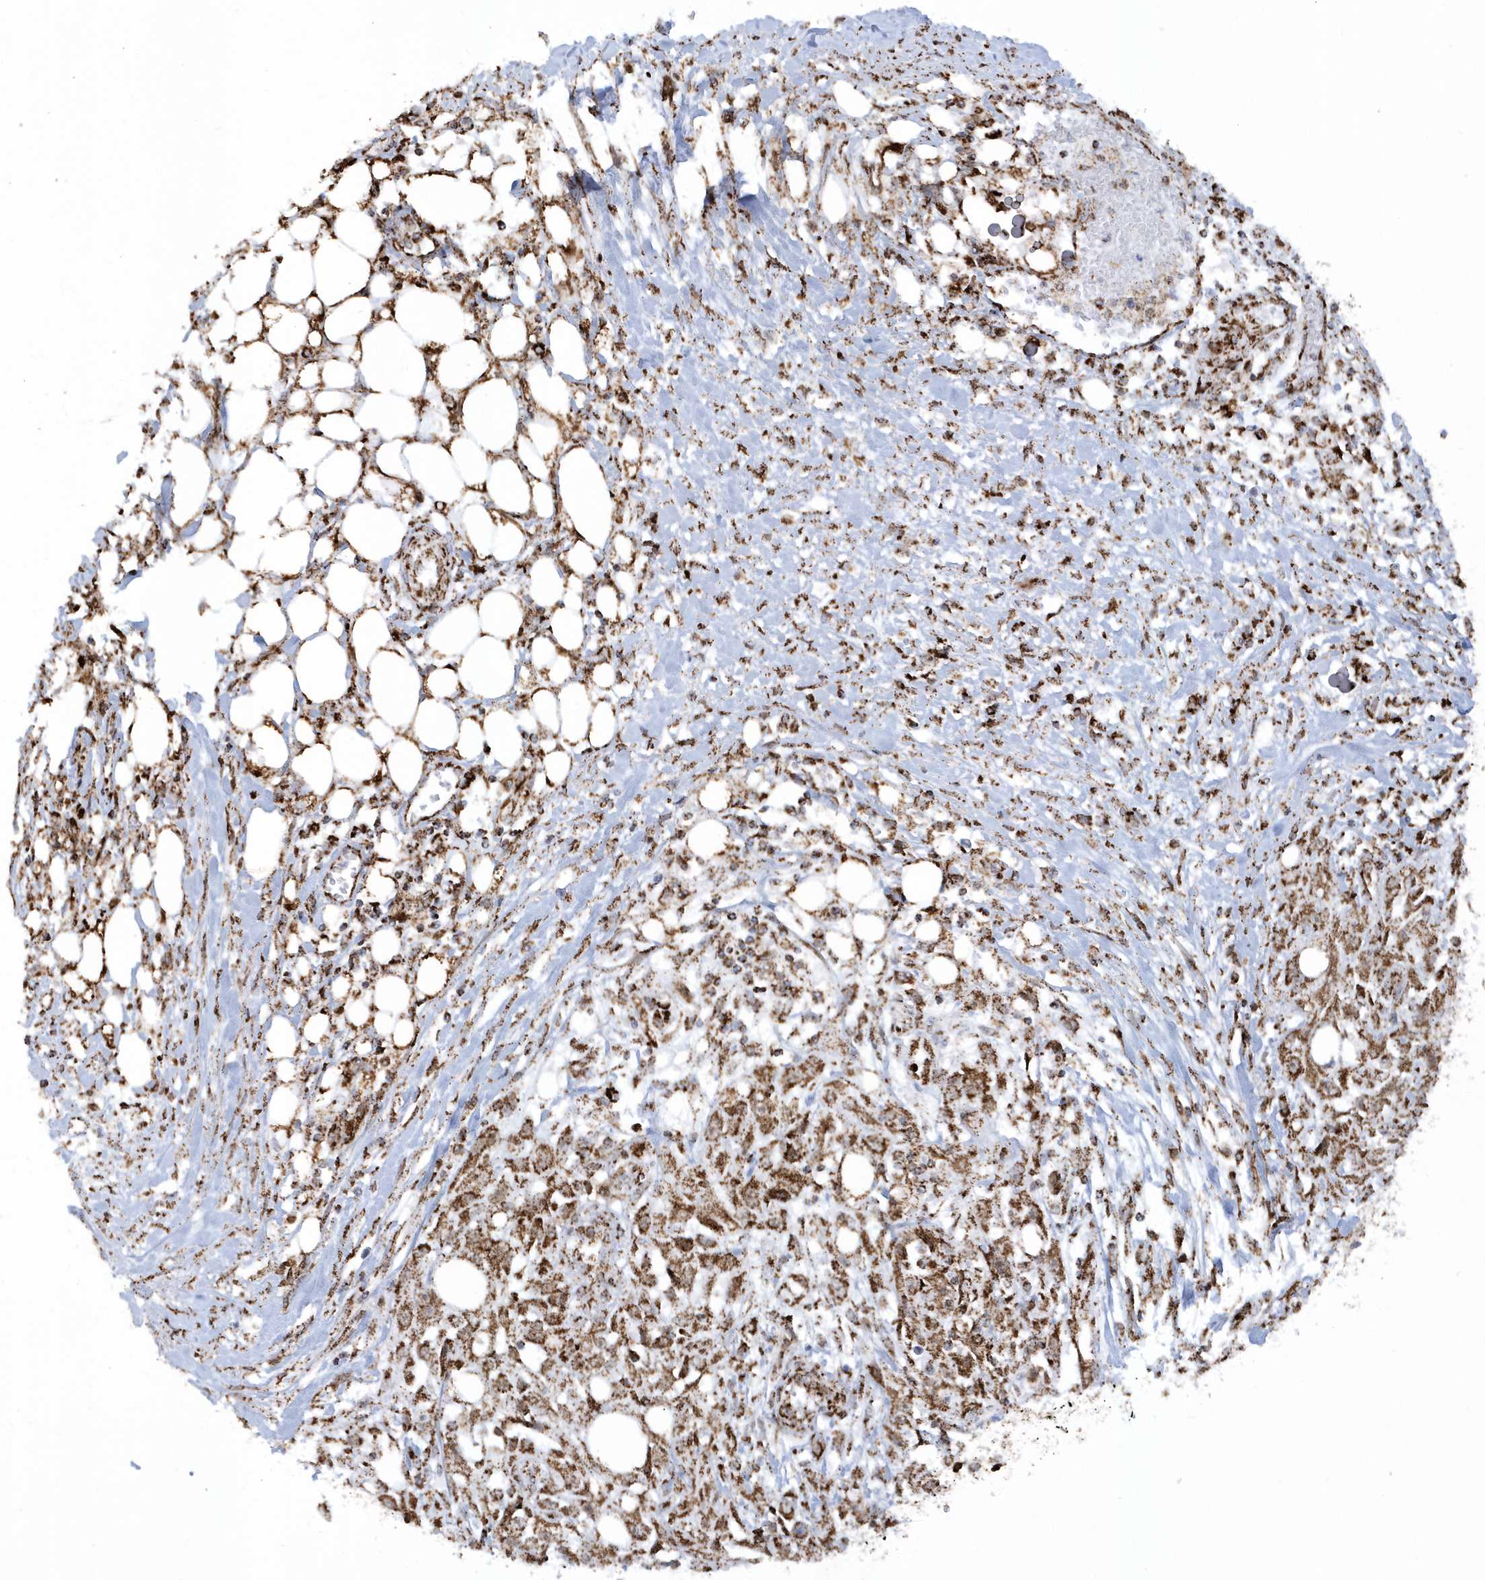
{"staining": {"intensity": "strong", "quantity": ">75%", "location": "cytoplasmic/membranous"}, "tissue": "skin cancer", "cell_type": "Tumor cells", "image_type": "cancer", "snomed": [{"axis": "morphology", "description": "Squamous cell carcinoma, NOS"}, {"axis": "morphology", "description": "Squamous cell carcinoma, metastatic, NOS"}, {"axis": "topography", "description": "Skin"}, {"axis": "topography", "description": "Lymph node"}], "caption": "Skin cancer (metastatic squamous cell carcinoma) stained for a protein shows strong cytoplasmic/membranous positivity in tumor cells.", "gene": "CRY2", "patient": {"sex": "male", "age": 75}}